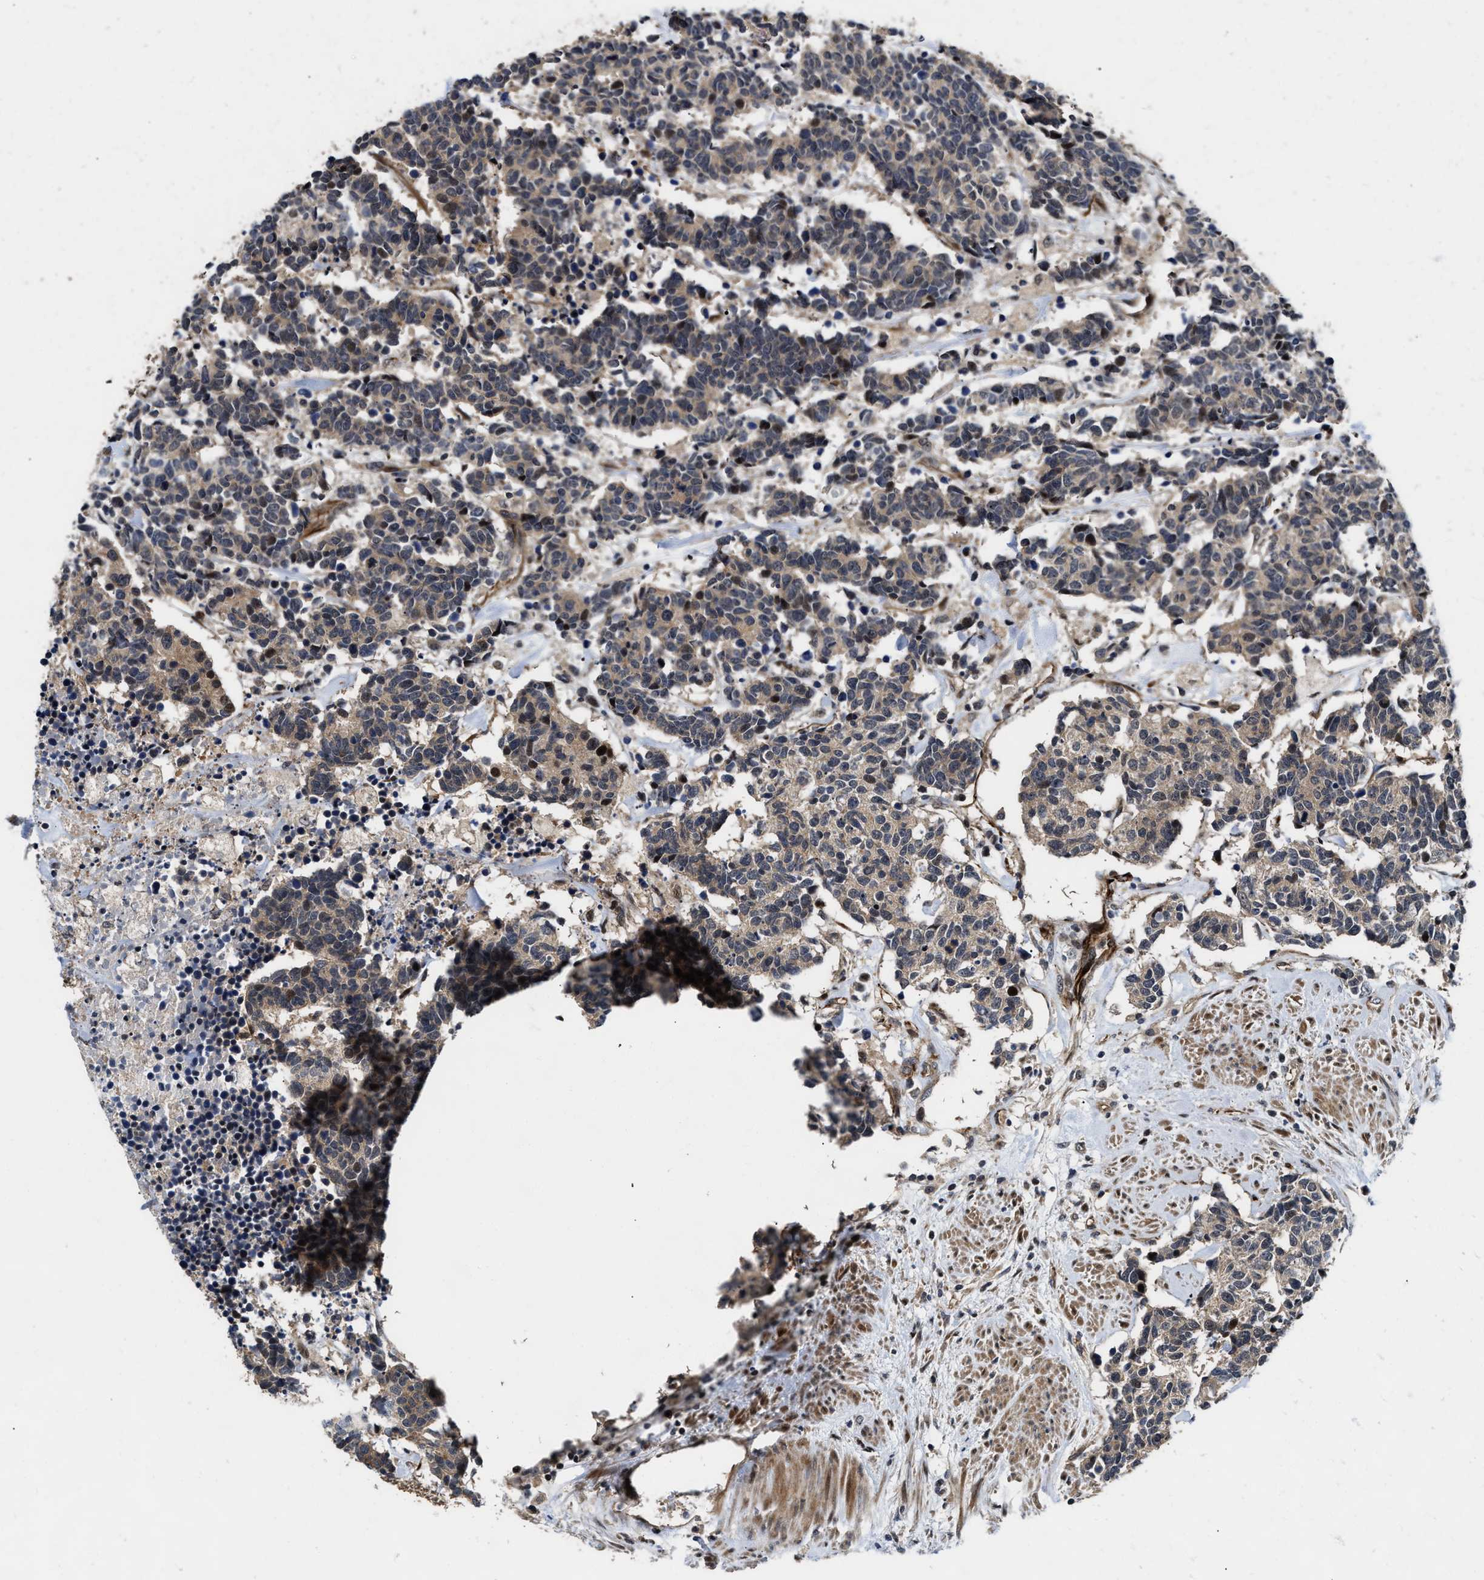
{"staining": {"intensity": "moderate", "quantity": "<25%", "location": "nuclear"}, "tissue": "carcinoid", "cell_type": "Tumor cells", "image_type": "cancer", "snomed": [{"axis": "morphology", "description": "Carcinoma, NOS"}, {"axis": "morphology", "description": "Carcinoid, malignant, NOS"}, {"axis": "topography", "description": "Urinary bladder"}], "caption": "Approximately <25% of tumor cells in human carcinoid (malignant) display moderate nuclear protein positivity as visualized by brown immunohistochemical staining.", "gene": "ALDH3A2", "patient": {"sex": "male", "age": 57}}